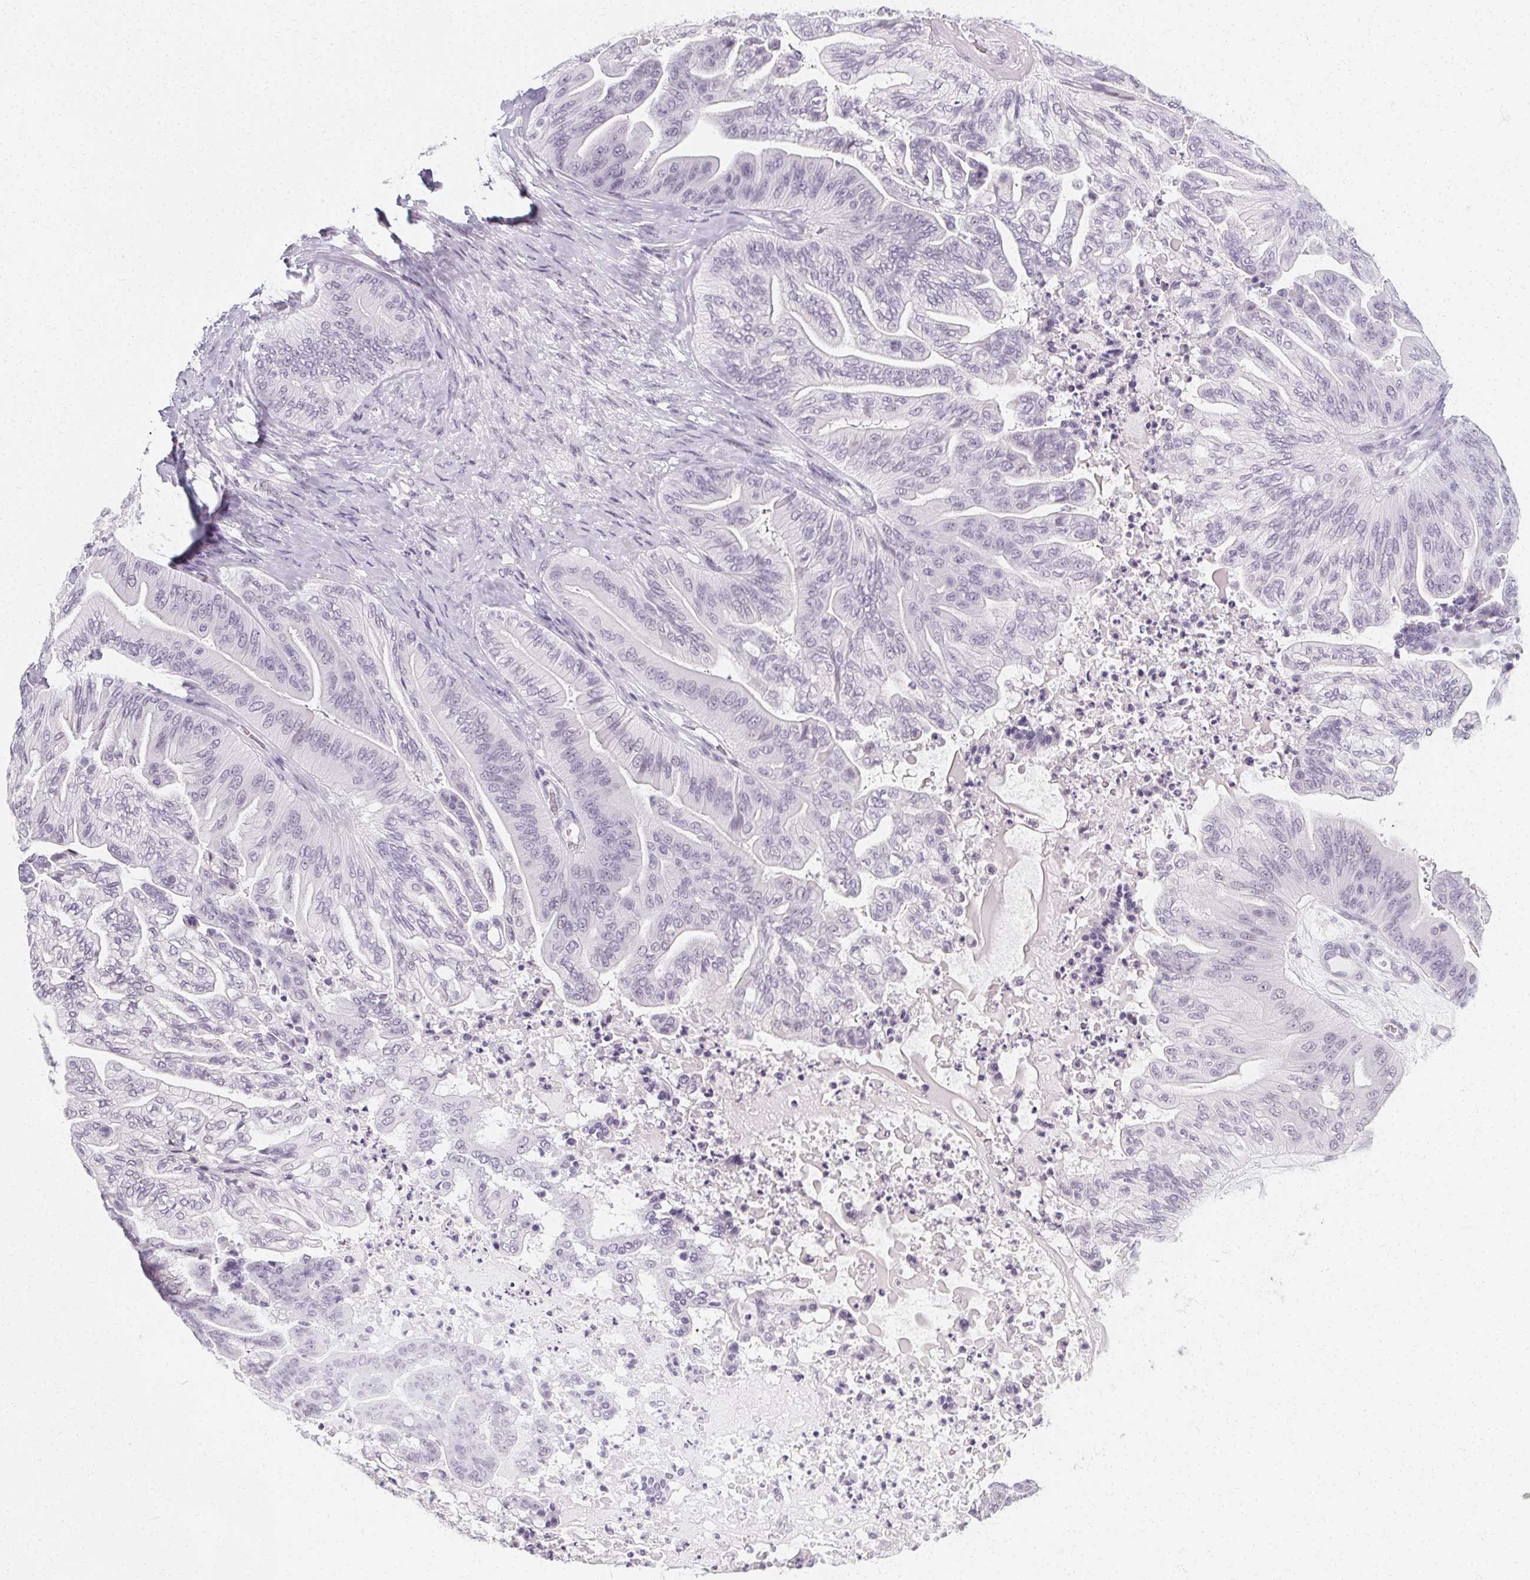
{"staining": {"intensity": "negative", "quantity": "none", "location": "none"}, "tissue": "ovarian cancer", "cell_type": "Tumor cells", "image_type": "cancer", "snomed": [{"axis": "morphology", "description": "Cystadenocarcinoma, mucinous, NOS"}, {"axis": "topography", "description": "Ovary"}], "caption": "Human ovarian mucinous cystadenocarcinoma stained for a protein using IHC displays no expression in tumor cells.", "gene": "SYNPR", "patient": {"sex": "female", "age": 67}}